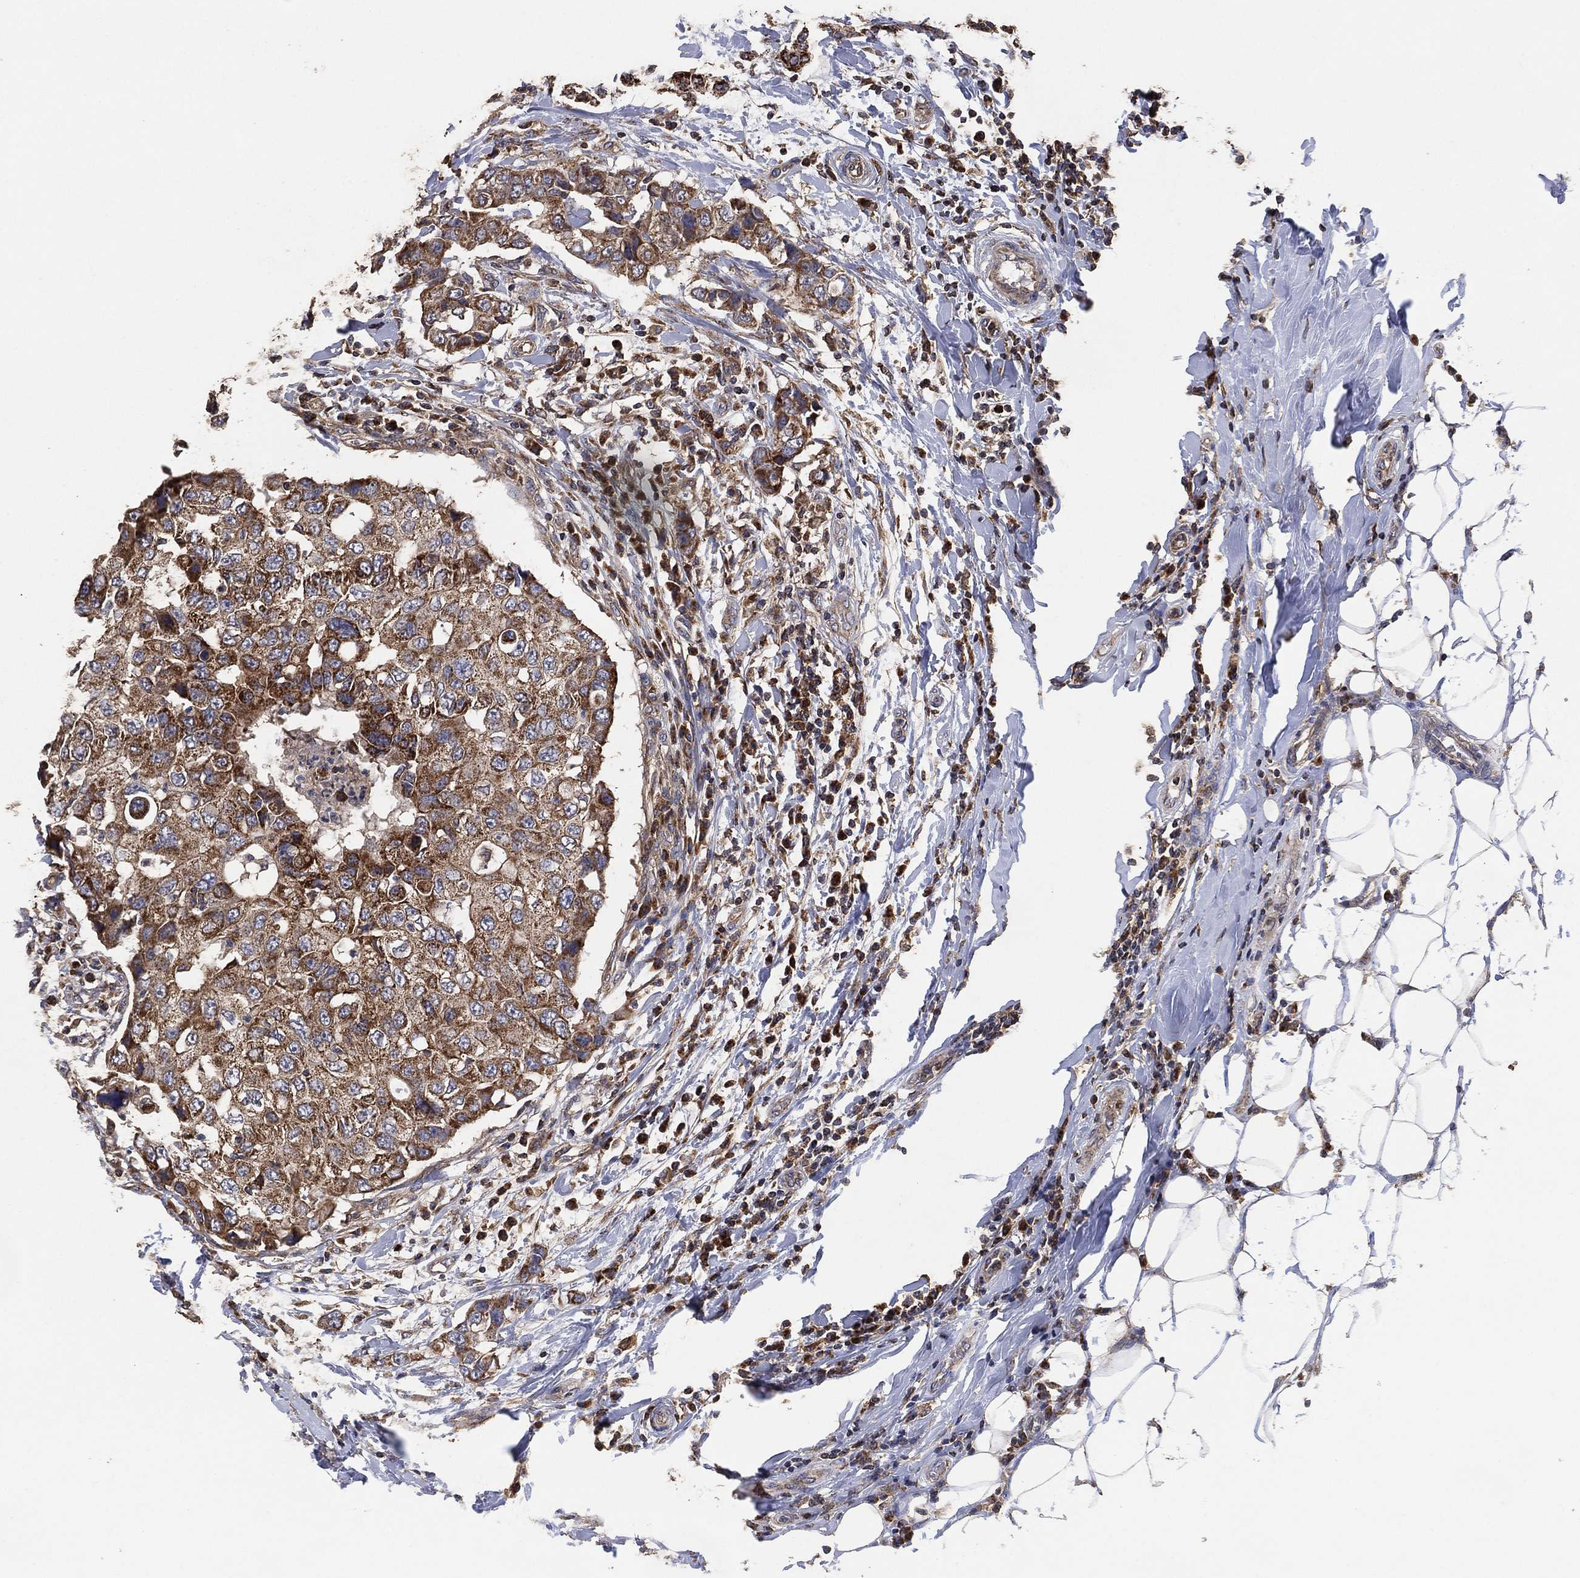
{"staining": {"intensity": "moderate", "quantity": "25%-75%", "location": "cytoplasmic/membranous"}, "tissue": "breast cancer", "cell_type": "Tumor cells", "image_type": "cancer", "snomed": [{"axis": "morphology", "description": "Duct carcinoma"}, {"axis": "topography", "description": "Breast"}], "caption": "IHC of human breast cancer shows medium levels of moderate cytoplasmic/membranous expression in about 25%-75% of tumor cells. (DAB (3,3'-diaminobenzidine) = brown stain, brightfield microscopy at high magnification).", "gene": "LIMD1", "patient": {"sex": "female", "age": 27}}